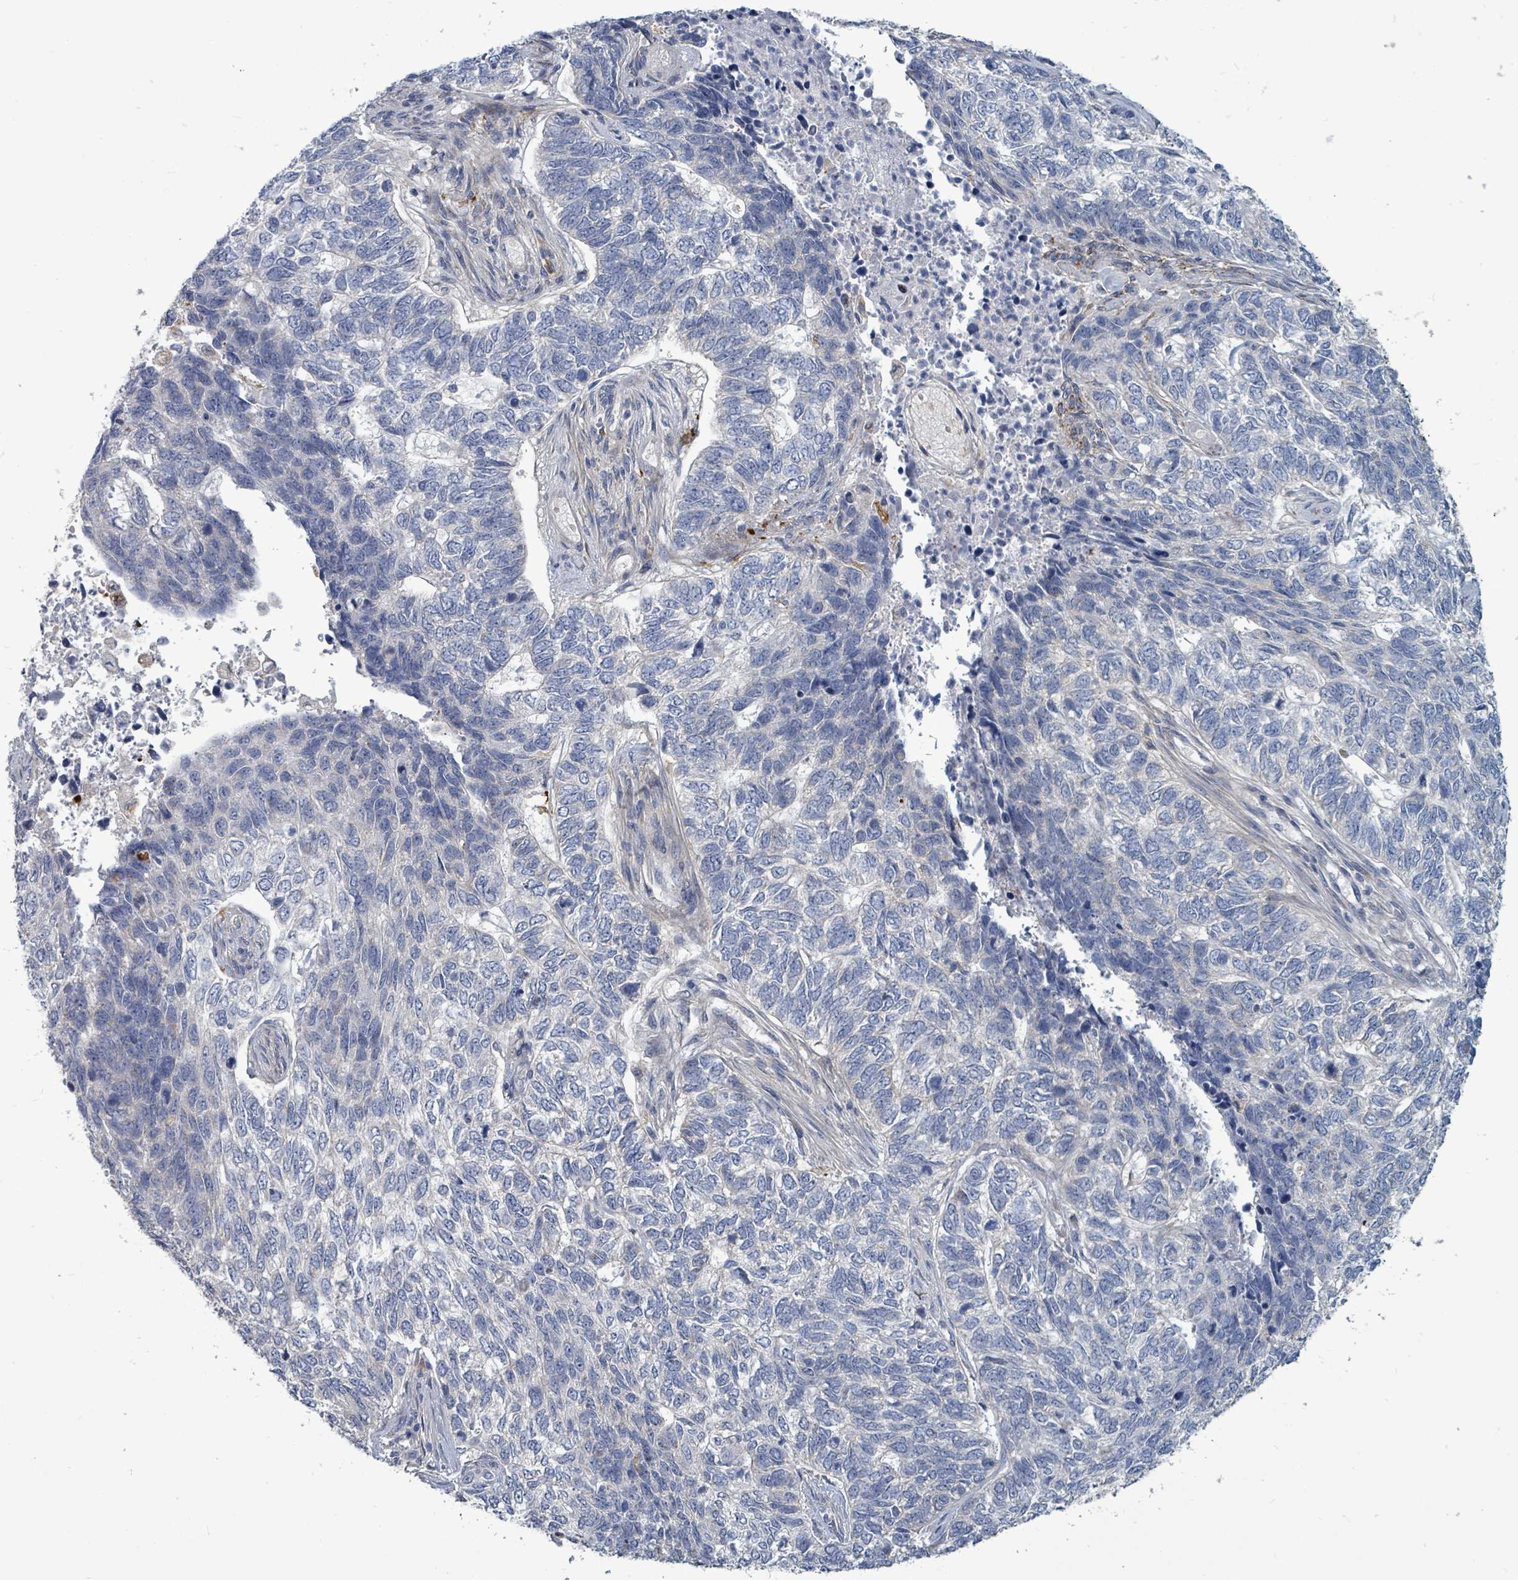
{"staining": {"intensity": "negative", "quantity": "none", "location": "none"}, "tissue": "skin cancer", "cell_type": "Tumor cells", "image_type": "cancer", "snomed": [{"axis": "morphology", "description": "Basal cell carcinoma"}, {"axis": "topography", "description": "Skin"}], "caption": "IHC of skin cancer reveals no positivity in tumor cells. (IHC, brightfield microscopy, high magnification).", "gene": "TRDMT1", "patient": {"sex": "female", "age": 65}}